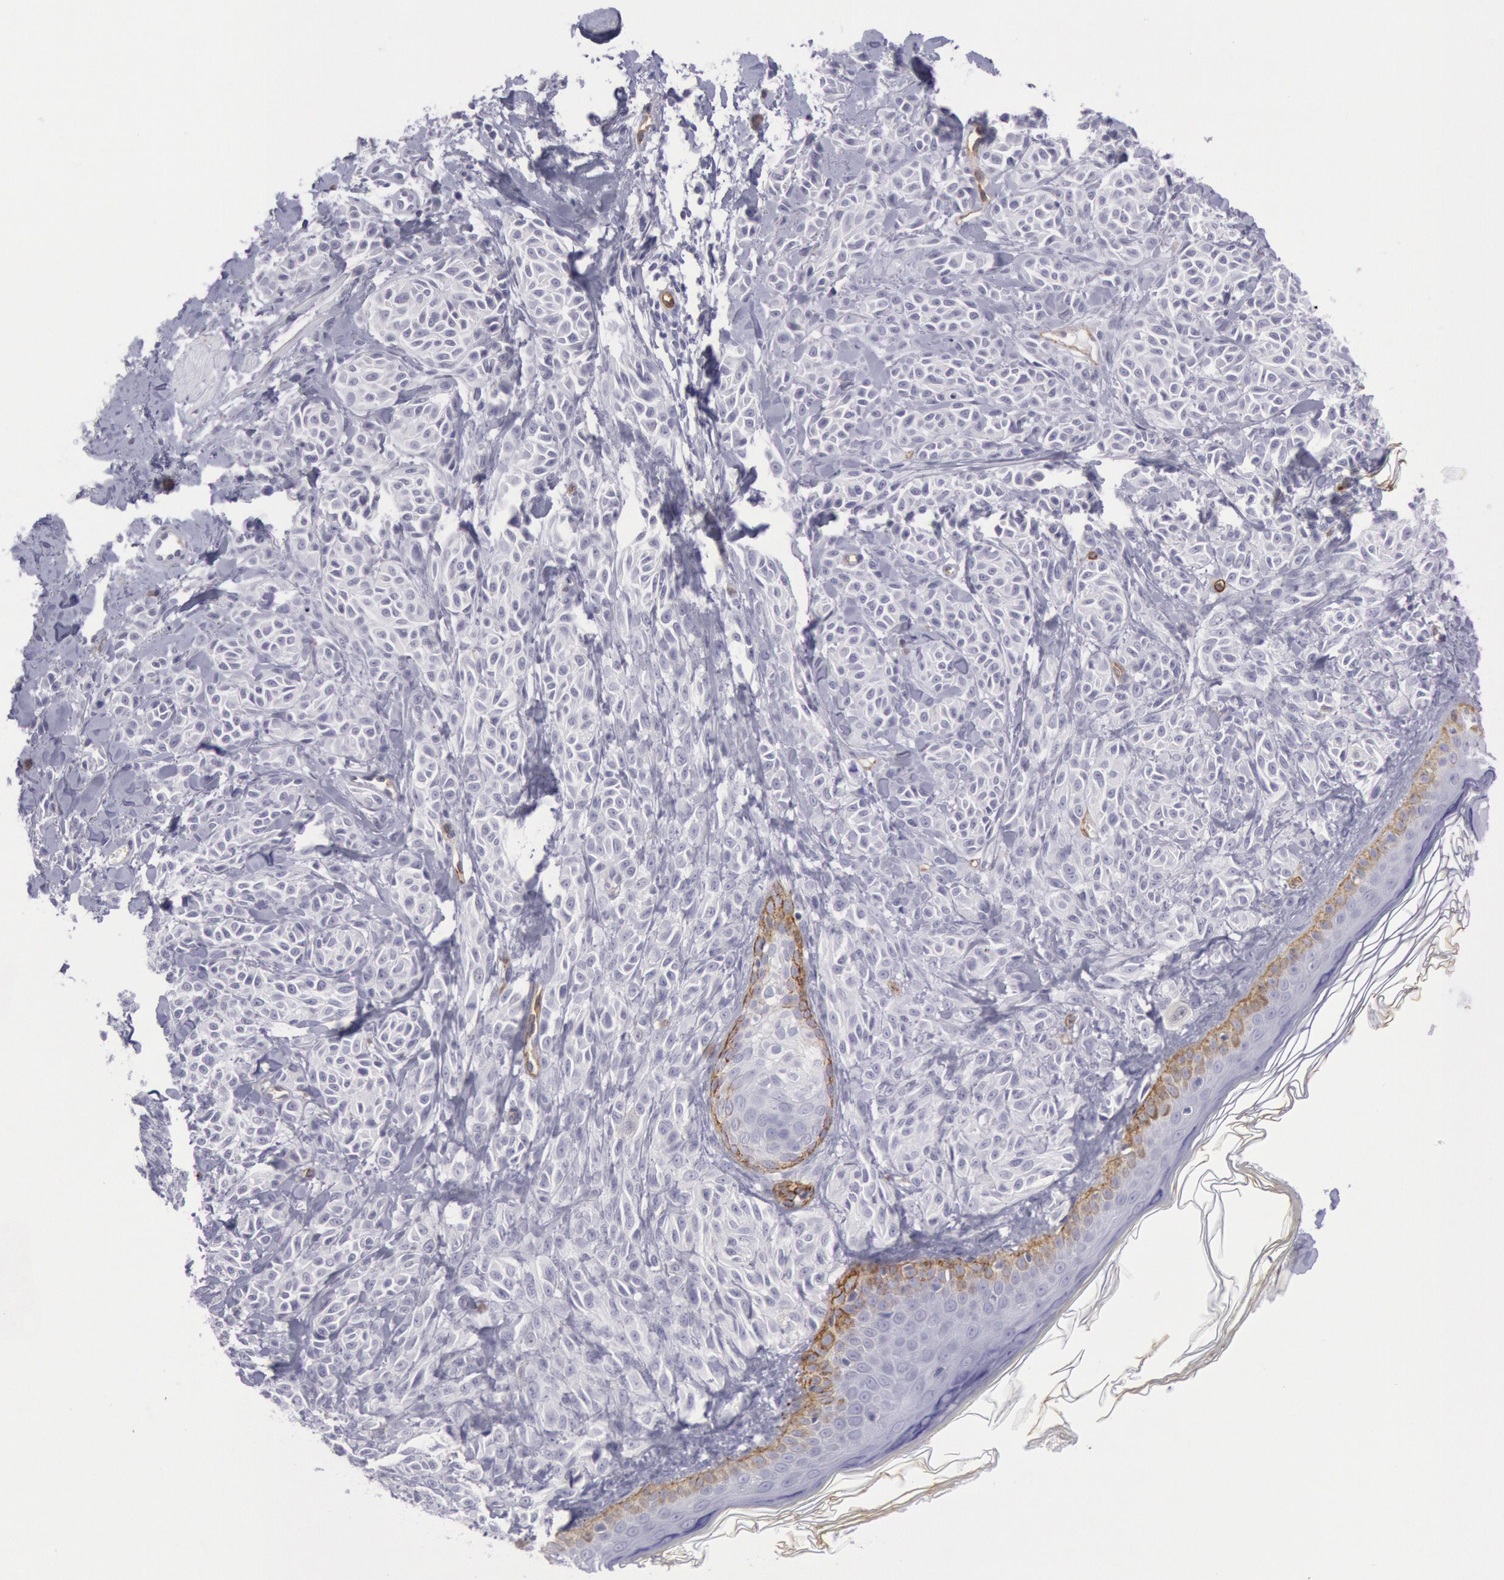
{"staining": {"intensity": "negative", "quantity": "none", "location": "none"}, "tissue": "melanoma", "cell_type": "Tumor cells", "image_type": "cancer", "snomed": [{"axis": "morphology", "description": "Malignant melanoma, NOS"}, {"axis": "topography", "description": "Skin"}], "caption": "Tumor cells are negative for protein expression in human melanoma.", "gene": "CDH13", "patient": {"sex": "female", "age": 73}}